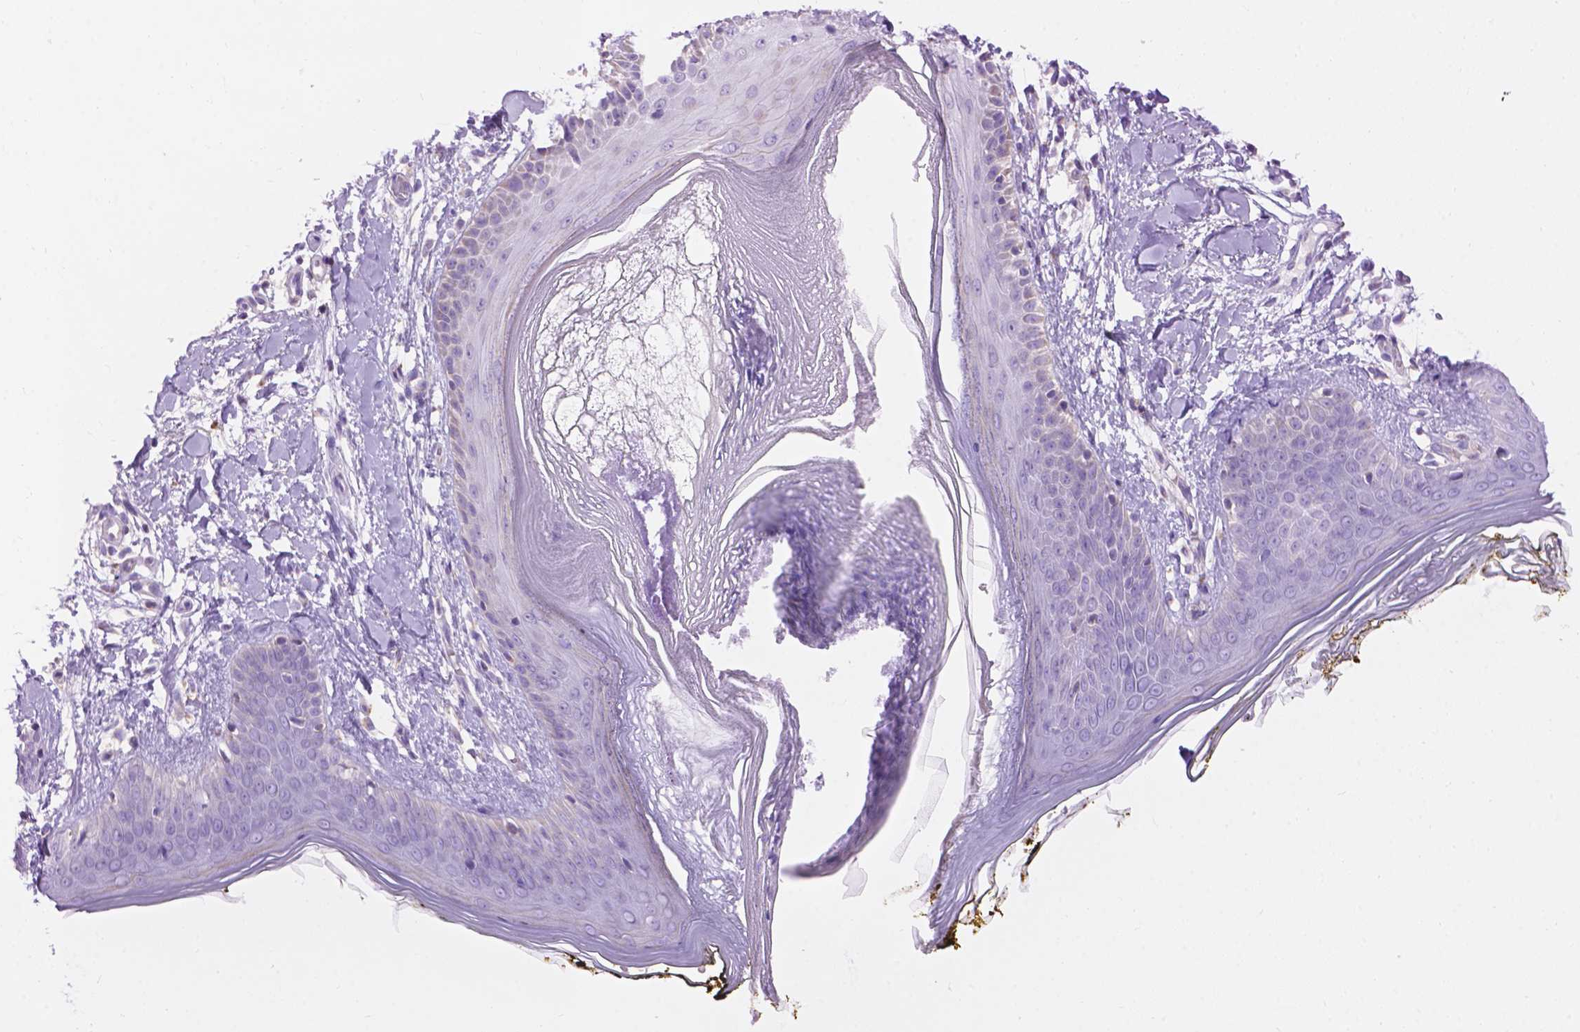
{"staining": {"intensity": "negative", "quantity": "none", "location": "none"}, "tissue": "skin", "cell_type": "Fibroblasts", "image_type": "normal", "snomed": [{"axis": "morphology", "description": "Normal tissue, NOS"}, {"axis": "topography", "description": "Skin"}], "caption": "Unremarkable skin was stained to show a protein in brown. There is no significant expression in fibroblasts. (DAB immunohistochemistry visualized using brightfield microscopy, high magnification).", "gene": "PYCR3", "patient": {"sex": "female", "age": 34}}